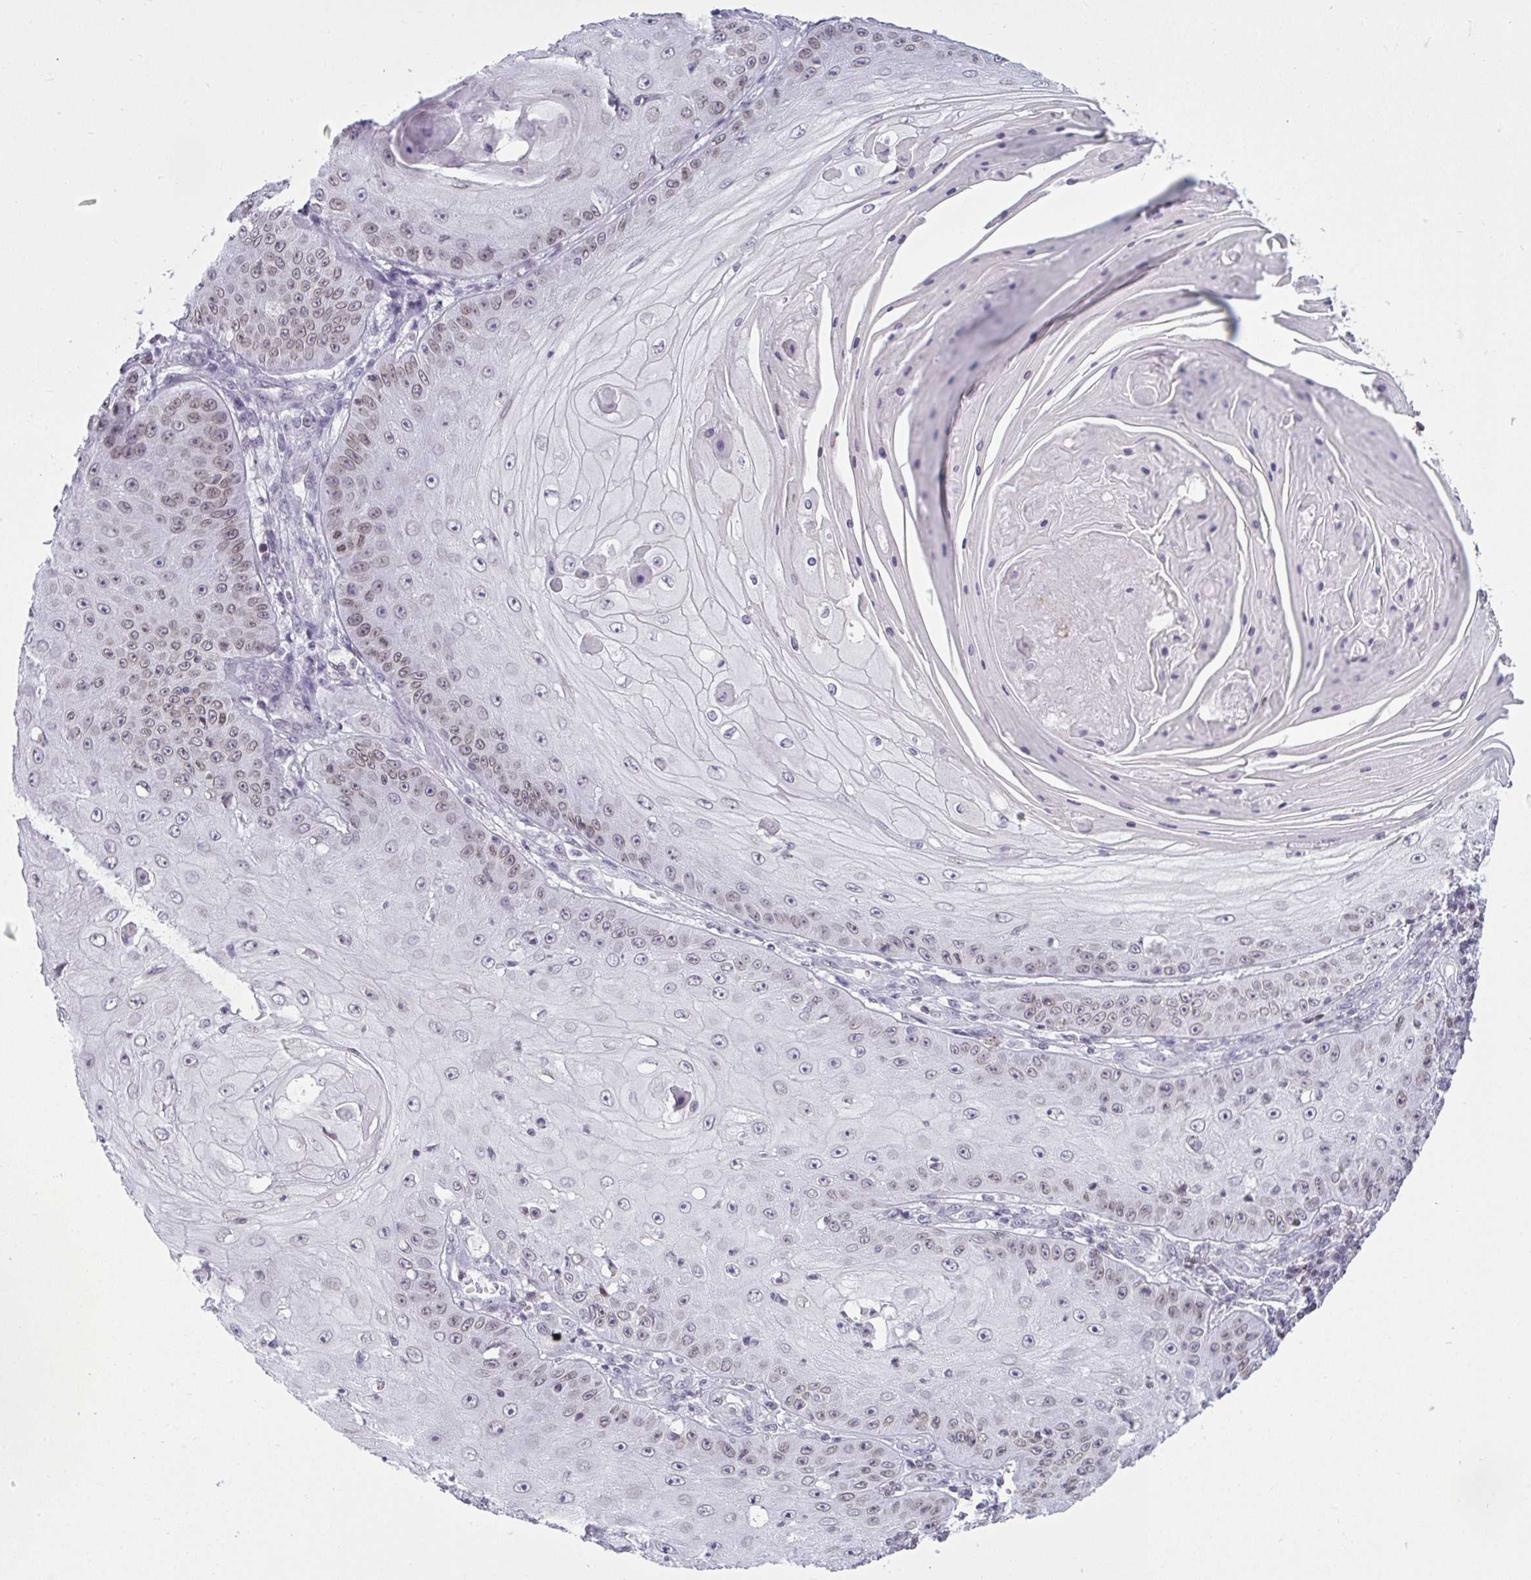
{"staining": {"intensity": "weak", "quantity": "<25%", "location": "cytoplasmic/membranous,nuclear"}, "tissue": "skin cancer", "cell_type": "Tumor cells", "image_type": "cancer", "snomed": [{"axis": "morphology", "description": "Squamous cell carcinoma, NOS"}, {"axis": "topography", "description": "Skin"}], "caption": "Tumor cells show no significant expression in skin cancer (squamous cell carcinoma).", "gene": "LMNB2", "patient": {"sex": "male", "age": 70}}